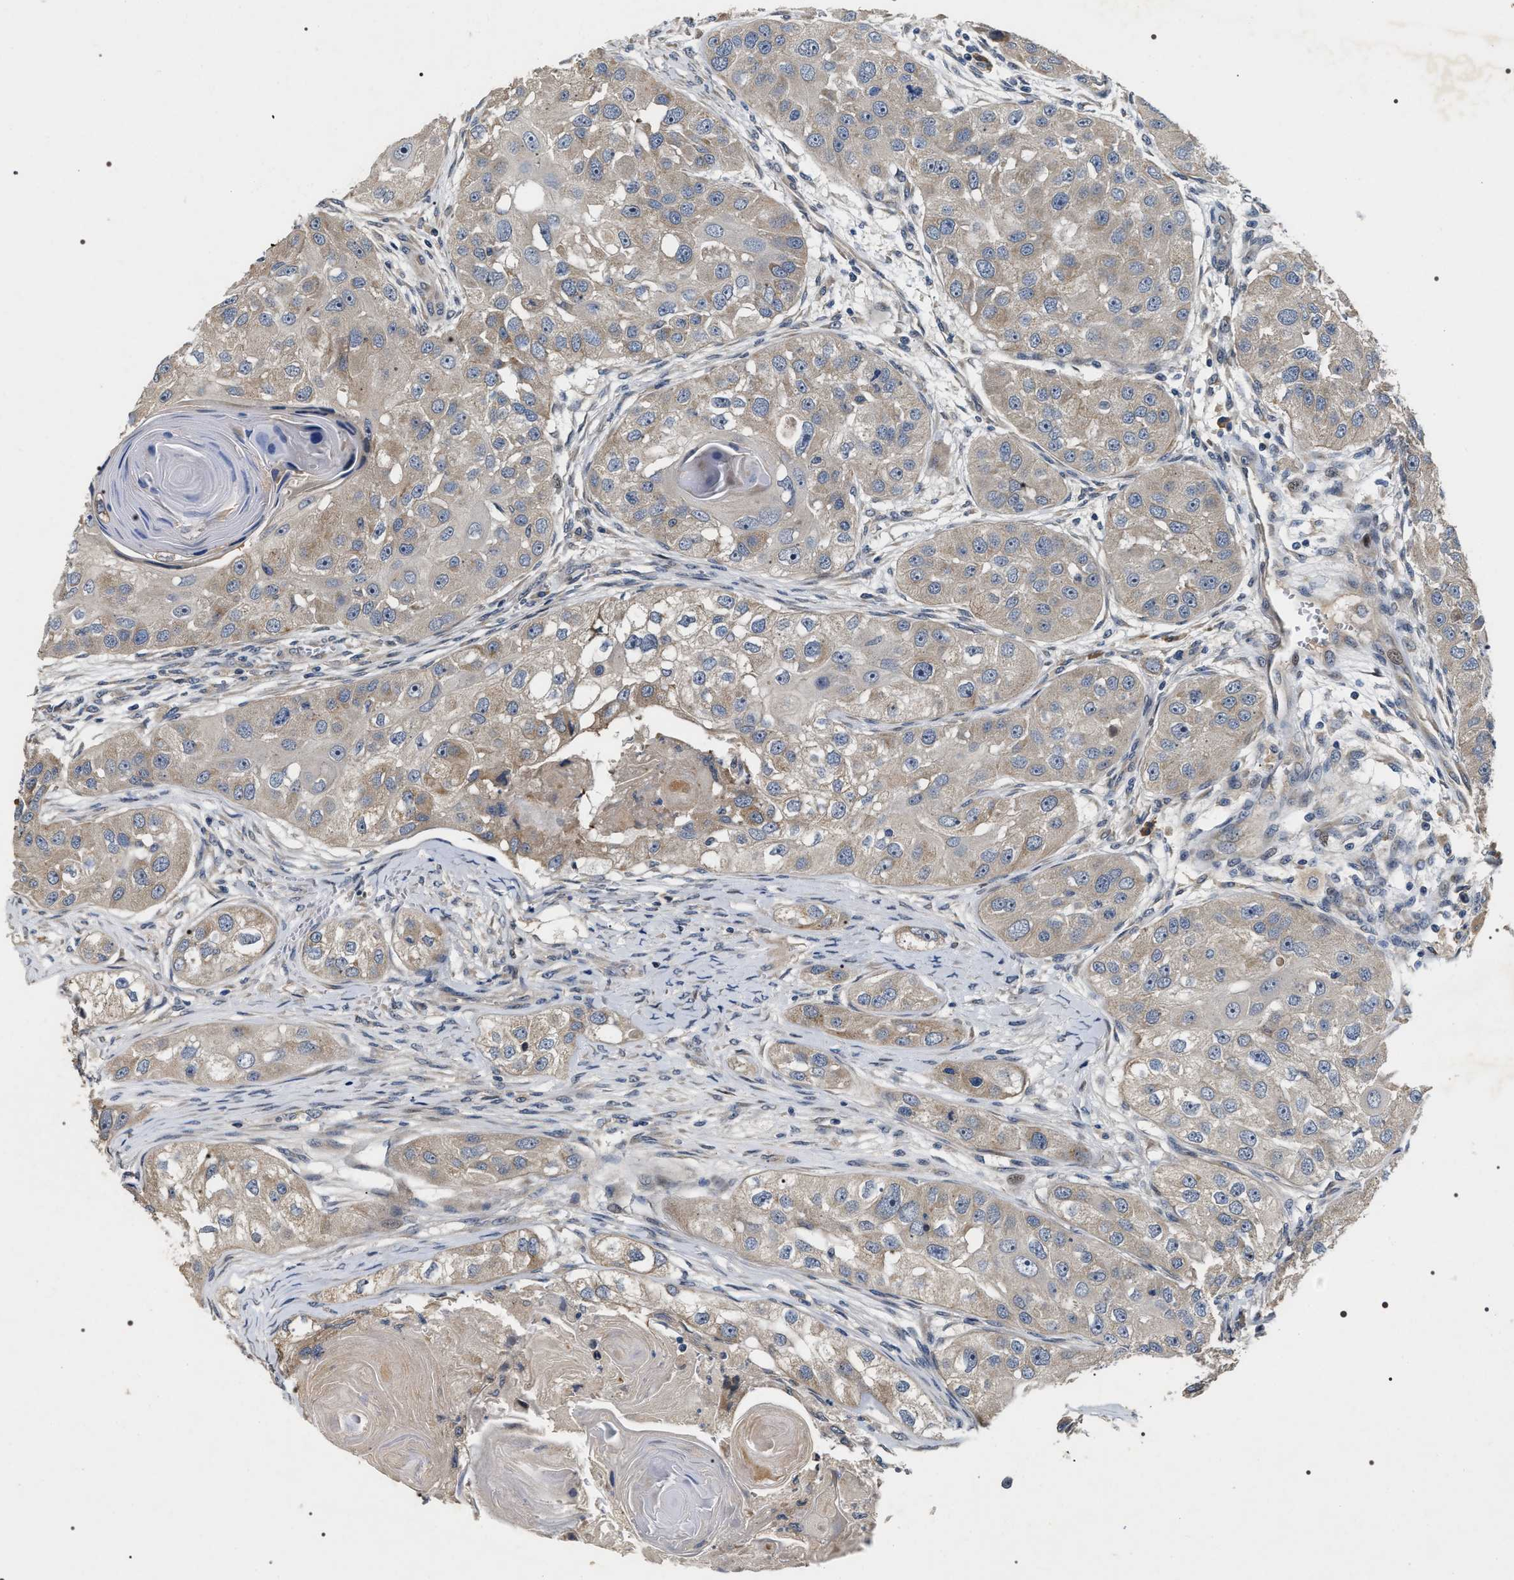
{"staining": {"intensity": "weak", "quantity": "25%-75%", "location": "cytoplasmic/membranous"}, "tissue": "head and neck cancer", "cell_type": "Tumor cells", "image_type": "cancer", "snomed": [{"axis": "morphology", "description": "Squamous cell carcinoma, NOS"}, {"axis": "morphology", "description": "Squamous cell carcinoma, metastatic, NOS"}, {"axis": "topography", "description": "Lymph node"}, {"axis": "topography", "description": "Salivary gland"}, {"axis": "topography", "description": "Head-Neck"}], "caption": "Weak cytoplasmic/membranous protein expression is seen in about 25%-75% of tumor cells in metastatic squamous cell carcinoma (head and neck).", "gene": "IFT81", "patient": {"sex": "female", "age": 74}}